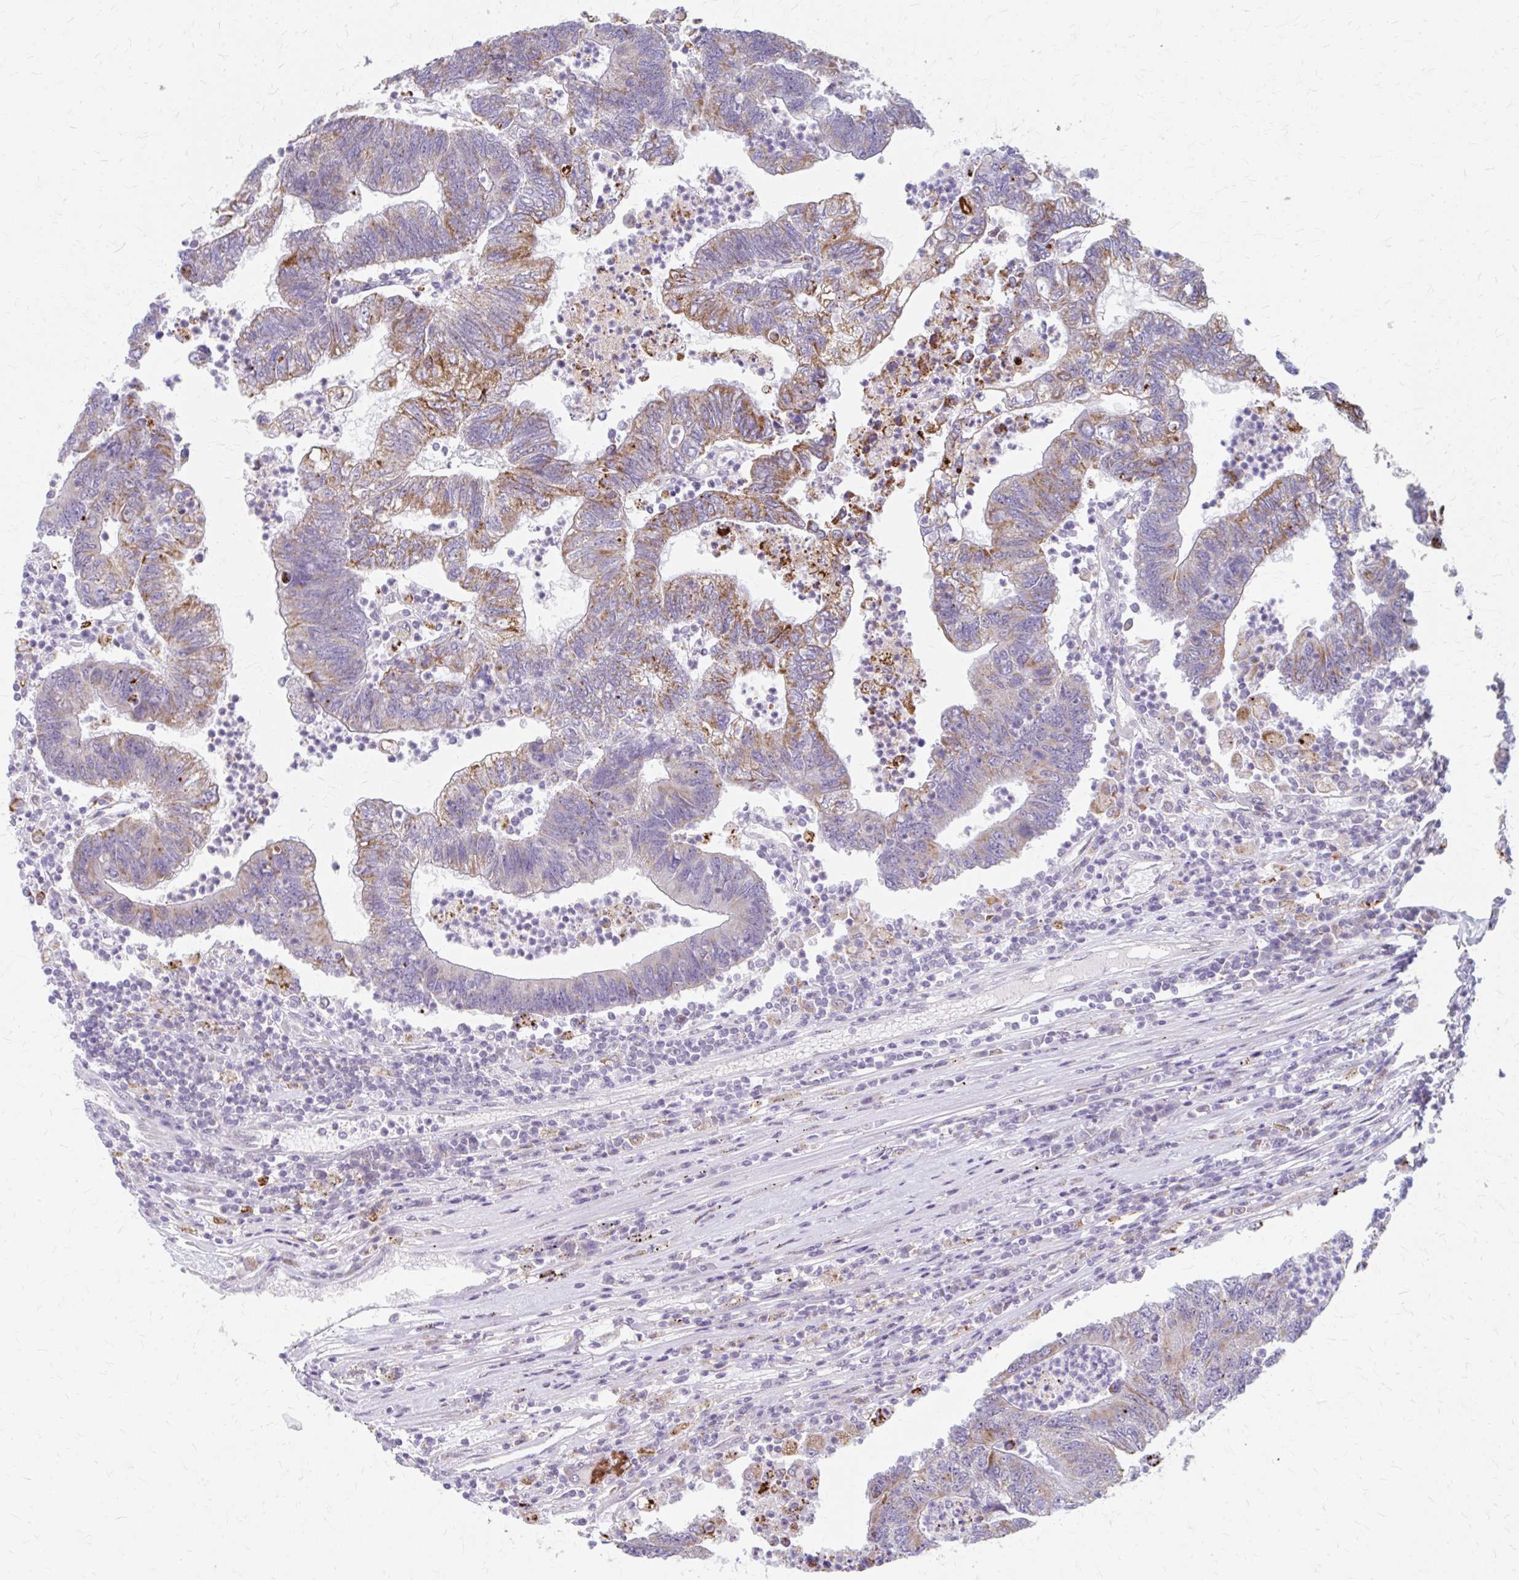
{"staining": {"intensity": "moderate", "quantity": ">75%", "location": "cytoplasmic/membranous"}, "tissue": "colorectal cancer", "cell_type": "Tumor cells", "image_type": "cancer", "snomed": [{"axis": "morphology", "description": "Adenocarcinoma, NOS"}, {"axis": "topography", "description": "Colon"}], "caption": "DAB (3,3'-diaminobenzidine) immunohistochemical staining of human adenocarcinoma (colorectal) demonstrates moderate cytoplasmic/membranous protein expression in approximately >75% of tumor cells. (brown staining indicates protein expression, while blue staining denotes nuclei).", "gene": "BEAN1", "patient": {"sex": "female", "age": 48}}